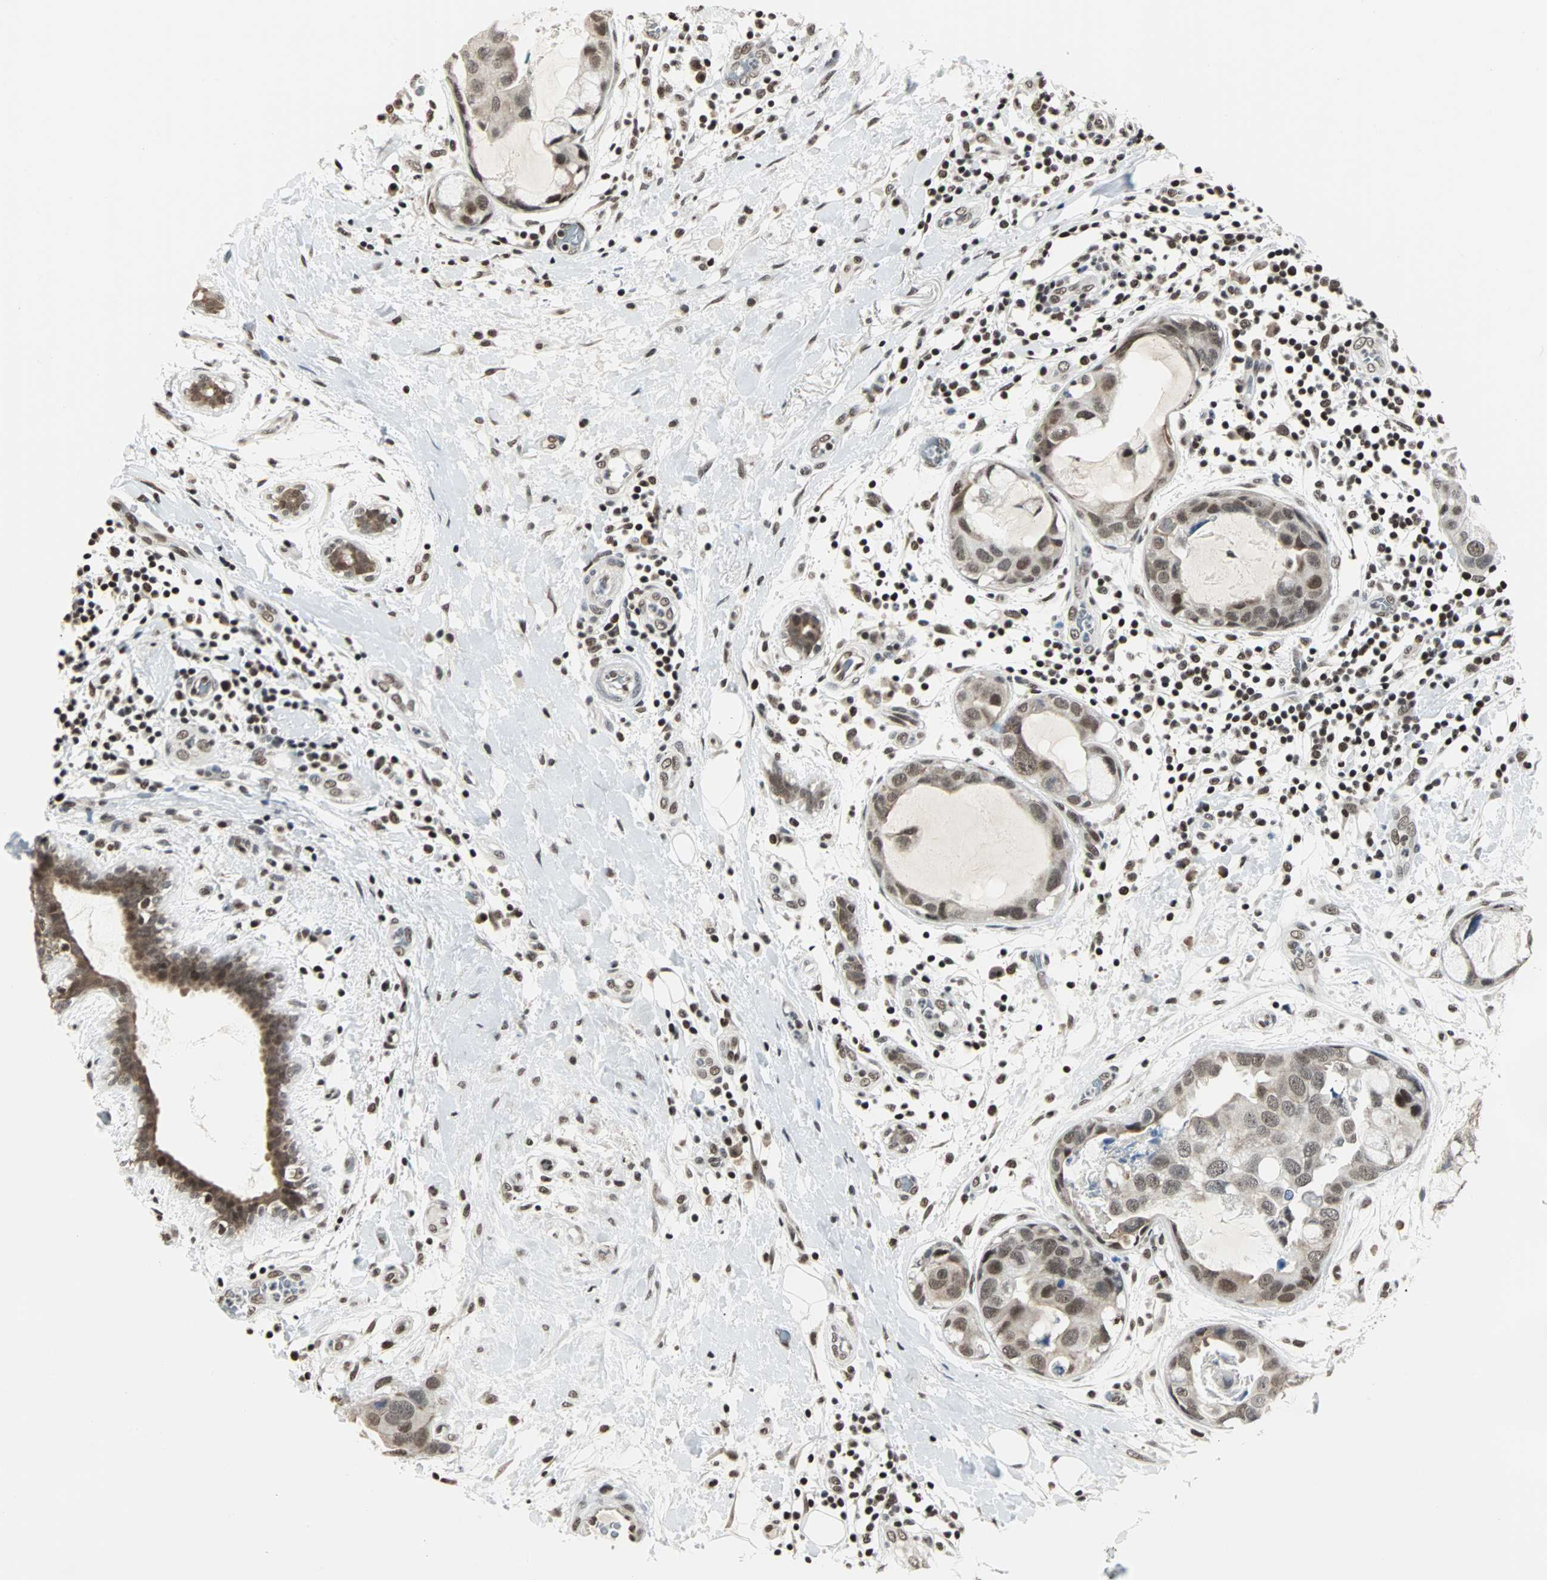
{"staining": {"intensity": "moderate", "quantity": ">75%", "location": "nuclear"}, "tissue": "breast cancer", "cell_type": "Tumor cells", "image_type": "cancer", "snomed": [{"axis": "morphology", "description": "Duct carcinoma"}, {"axis": "topography", "description": "Breast"}], "caption": "A brown stain labels moderate nuclear positivity of a protein in invasive ductal carcinoma (breast) tumor cells. The protein is stained brown, and the nuclei are stained in blue (DAB IHC with brightfield microscopy, high magnification).", "gene": "TERF2IP", "patient": {"sex": "female", "age": 40}}